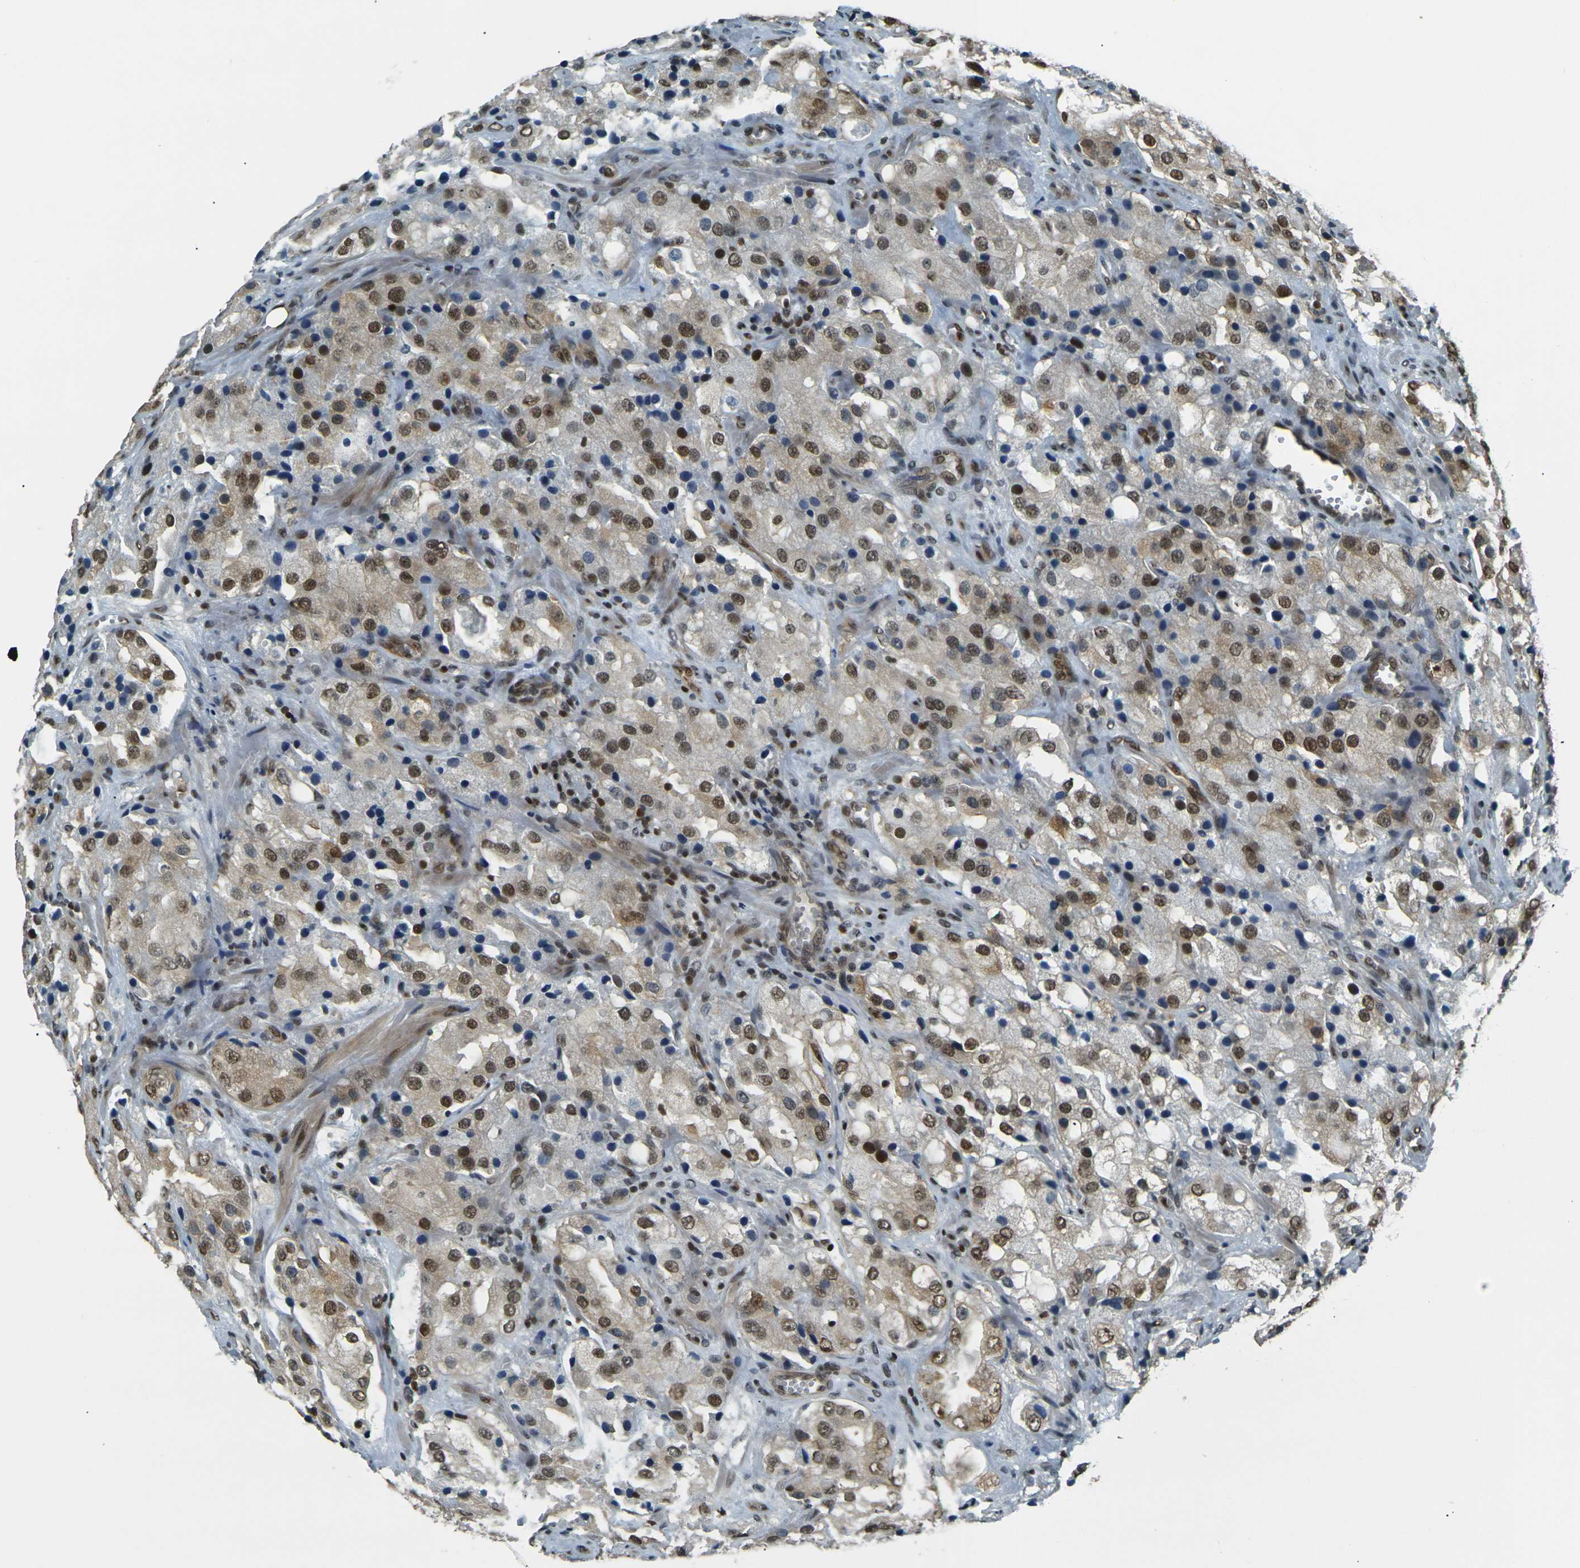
{"staining": {"intensity": "moderate", "quantity": ">75%", "location": "nuclear"}, "tissue": "prostate cancer", "cell_type": "Tumor cells", "image_type": "cancer", "snomed": [{"axis": "morphology", "description": "Adenocarcinoma, High grade"}, {"axis": "topography", "description": "Prostate"}], "caption": "The image reveals staining of prostate adenocarcinoma (high-grade), revealing moderate nuclear protein positivity (brown color) within tumor cells.", "gene": "NHEJ1", "patient": {"sex": "male", "age": 70}}